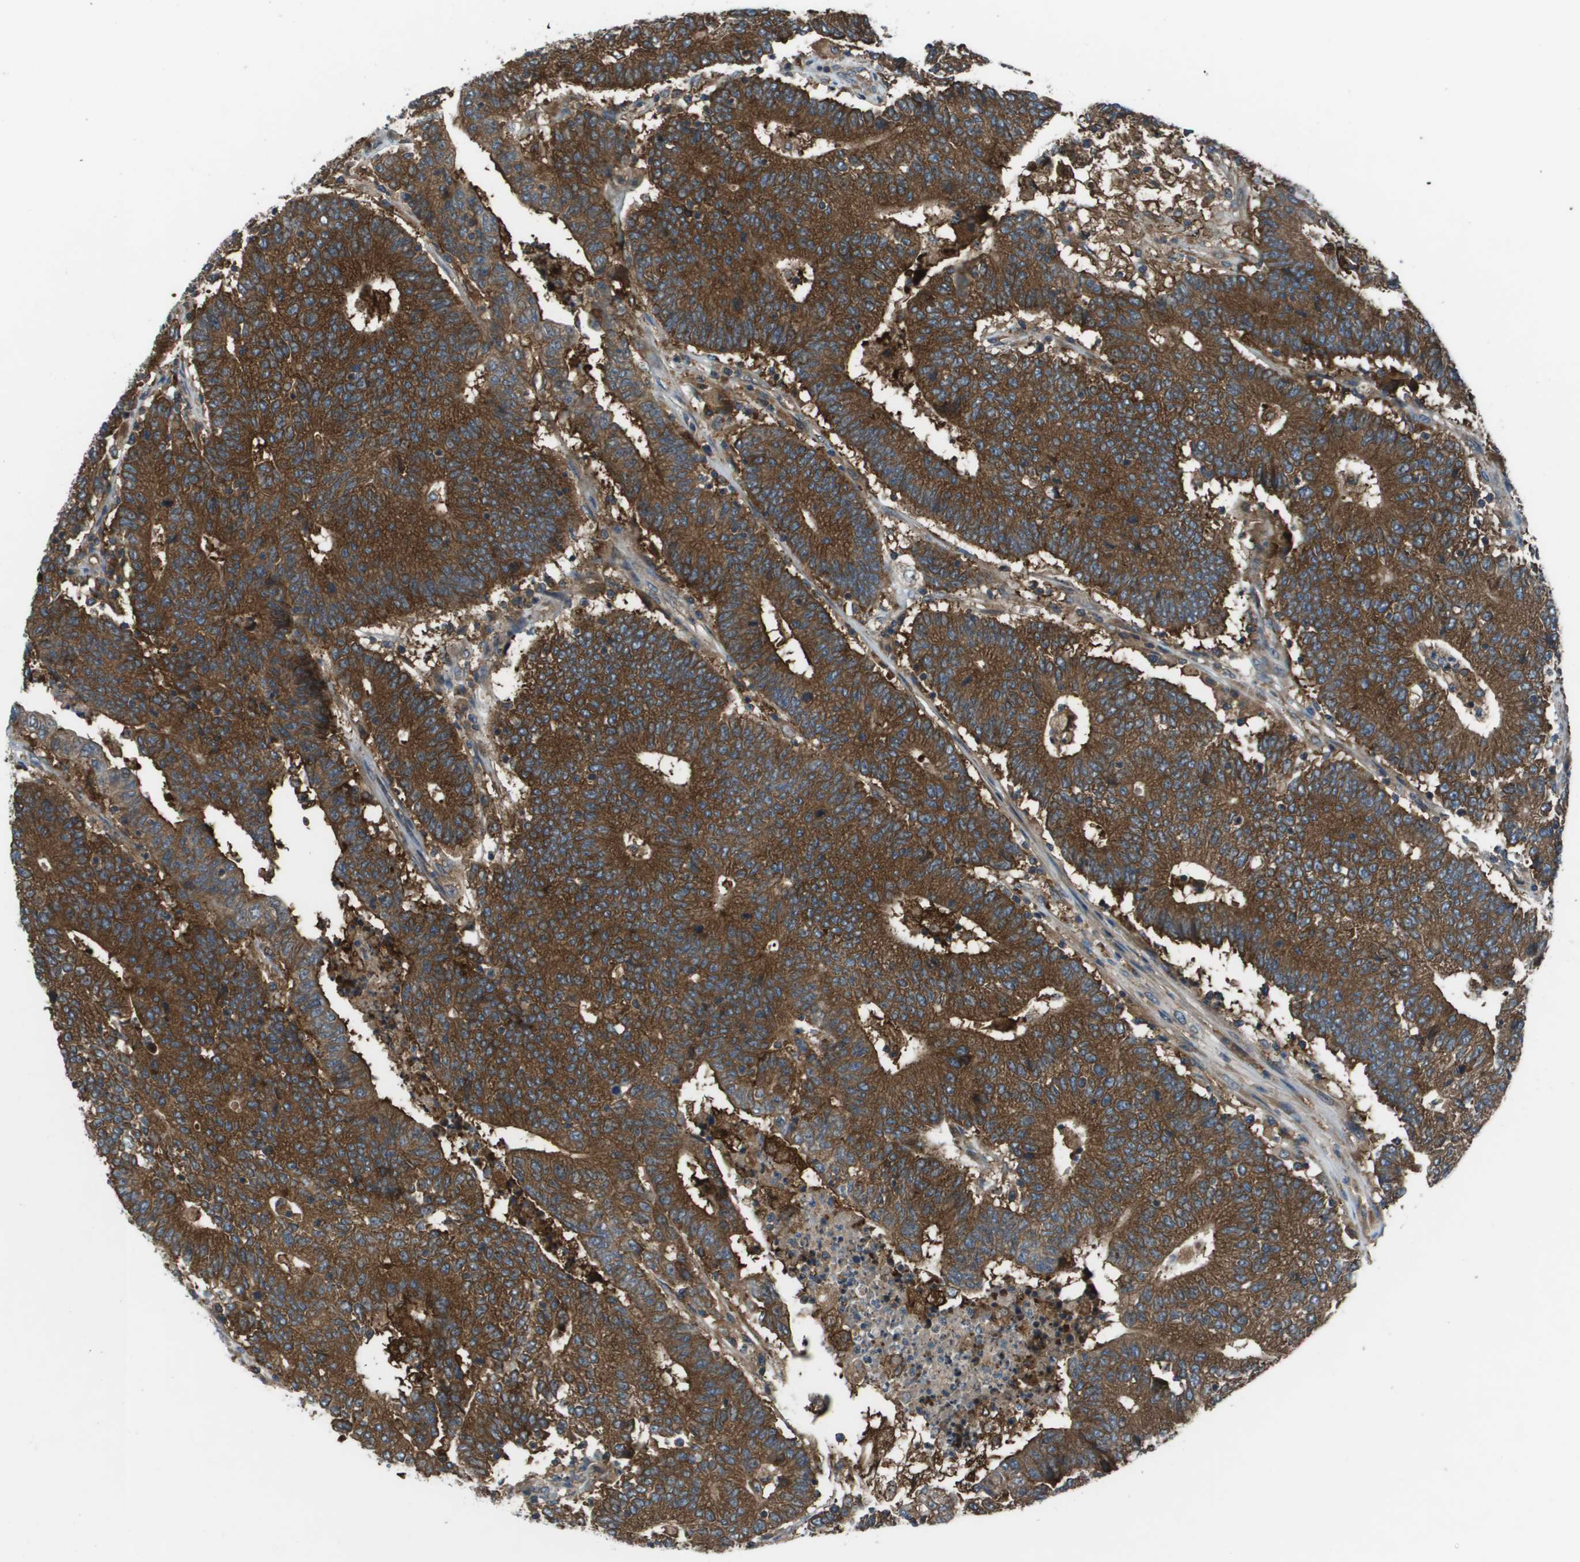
{"staining": {"intensity": "strong", "quantity": ">75%", "location": "cytoplasmic/membranous"}, "tissue": "colorectal cancer", "cell_type": "Tumor cells", "image_type": "cancer", "snomed": [{"axis": "morphology", "description": "Normal tissue, NOS"}, {"axis": "morphology", "description": "Adenocarcinoma, NOS"}, {"axis": "topography", "description": "Colon"}], "caption": "The image shows a brown stain indicating the presence of a protein in the cytoplasmic/membranous of tumor cells in colorectal cancer.", "gene": "EIF3B", "patient": {"sex": "female", "age": 75}}